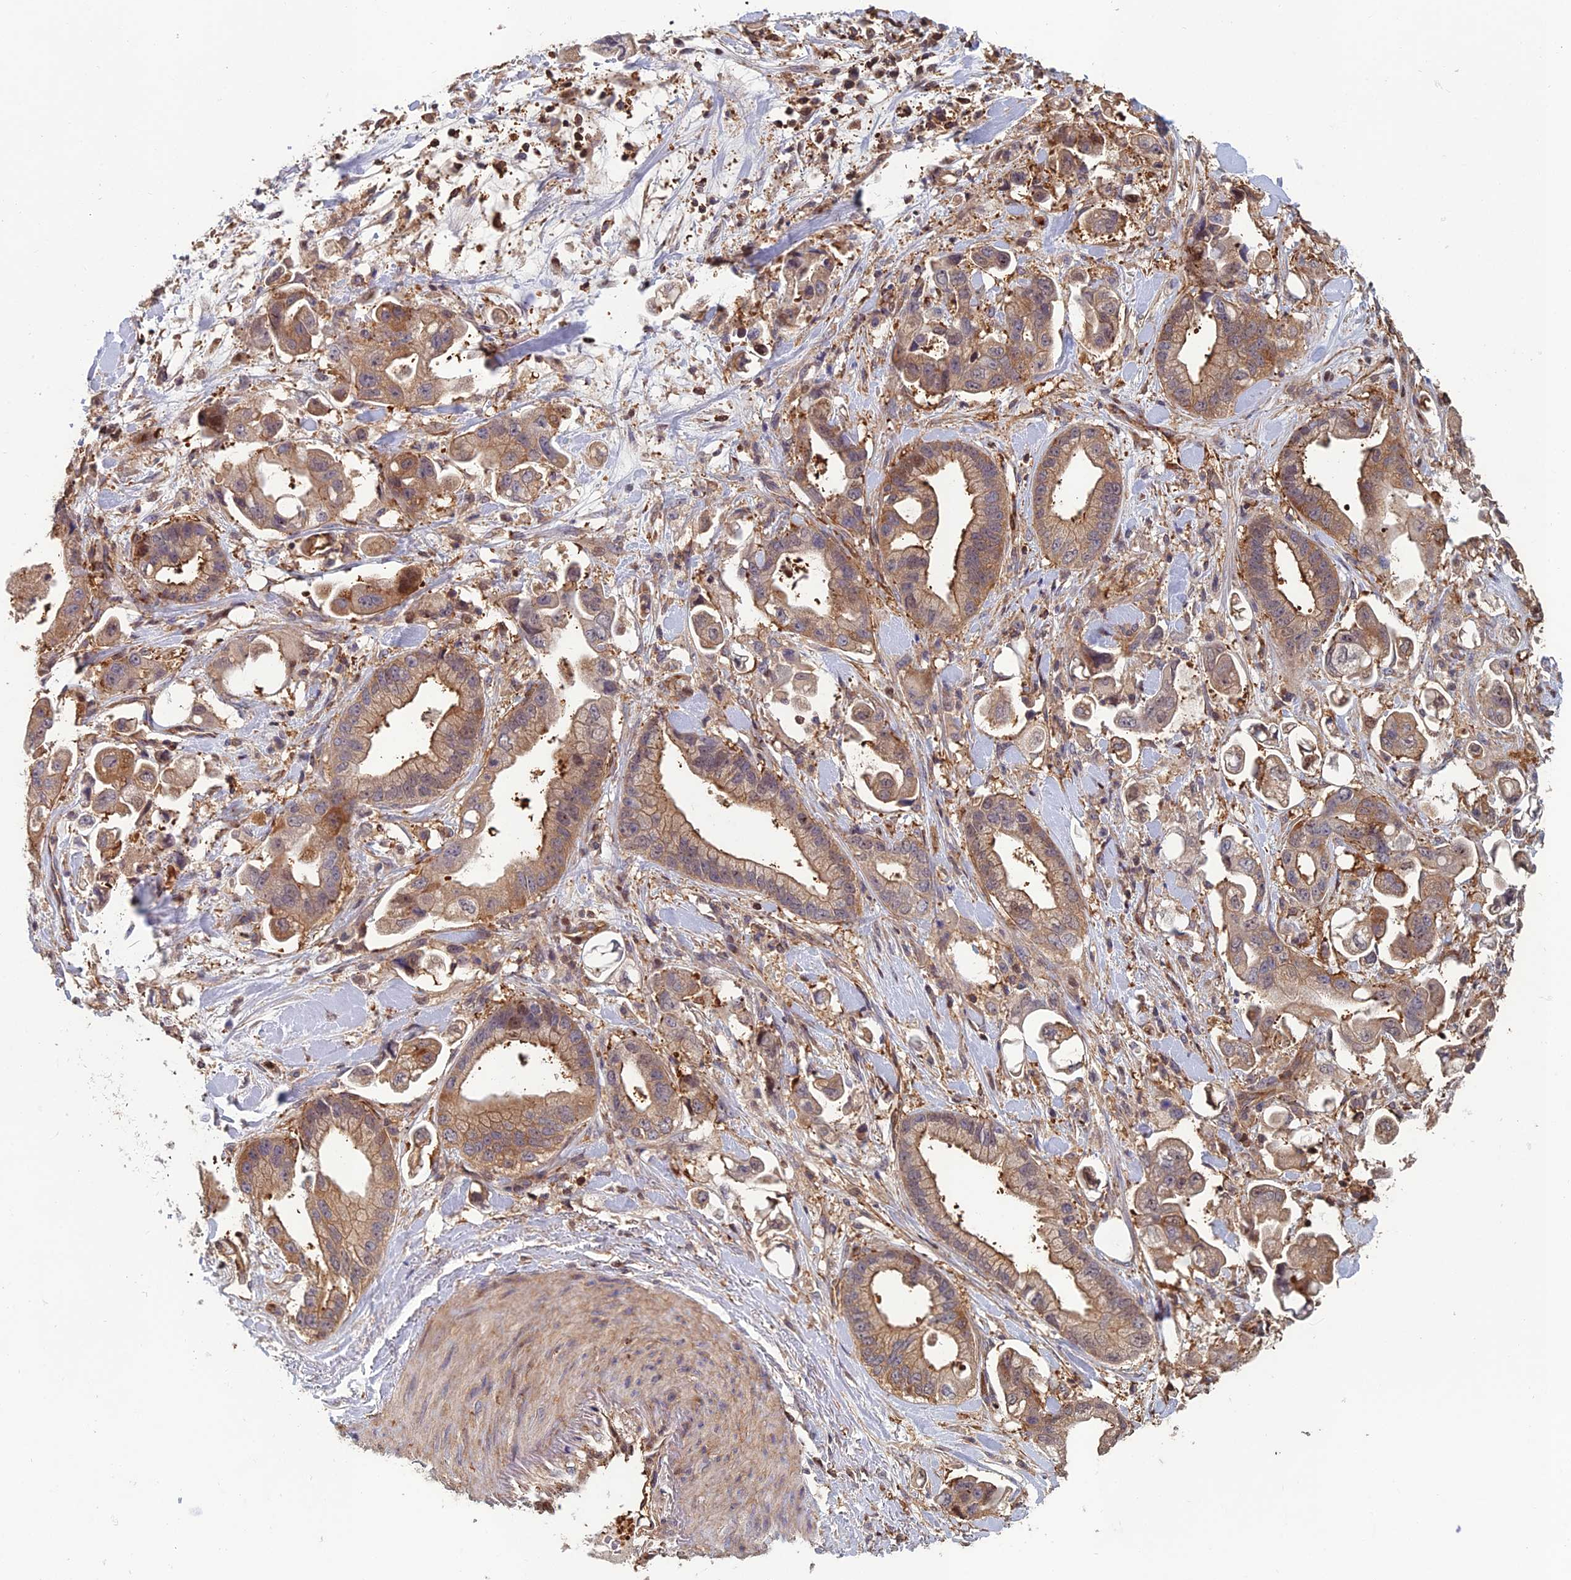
{"staining": {"intensity": "moderate", "quantity": ">75%", "location": "cytoplasmic/membranous"}, "tissue": "stomach cancer", "cell_type": "Tumor cells", "image_type": "cancer", "snomed": [{"axis": "morphology", "description": "Adenocarcinoma, NOS"}, {"axis": "topography", "description": "Stomach"}], "caption": "There is medium levels of moderate cytoplasmic/membranous staining in tumor cells of stomach cancer (adenocarcinoma), as demonstrated by immunohistochemical staining (brown color).", "gene": "C15orf62", "patient": {"sex": "male", "age": 62}}